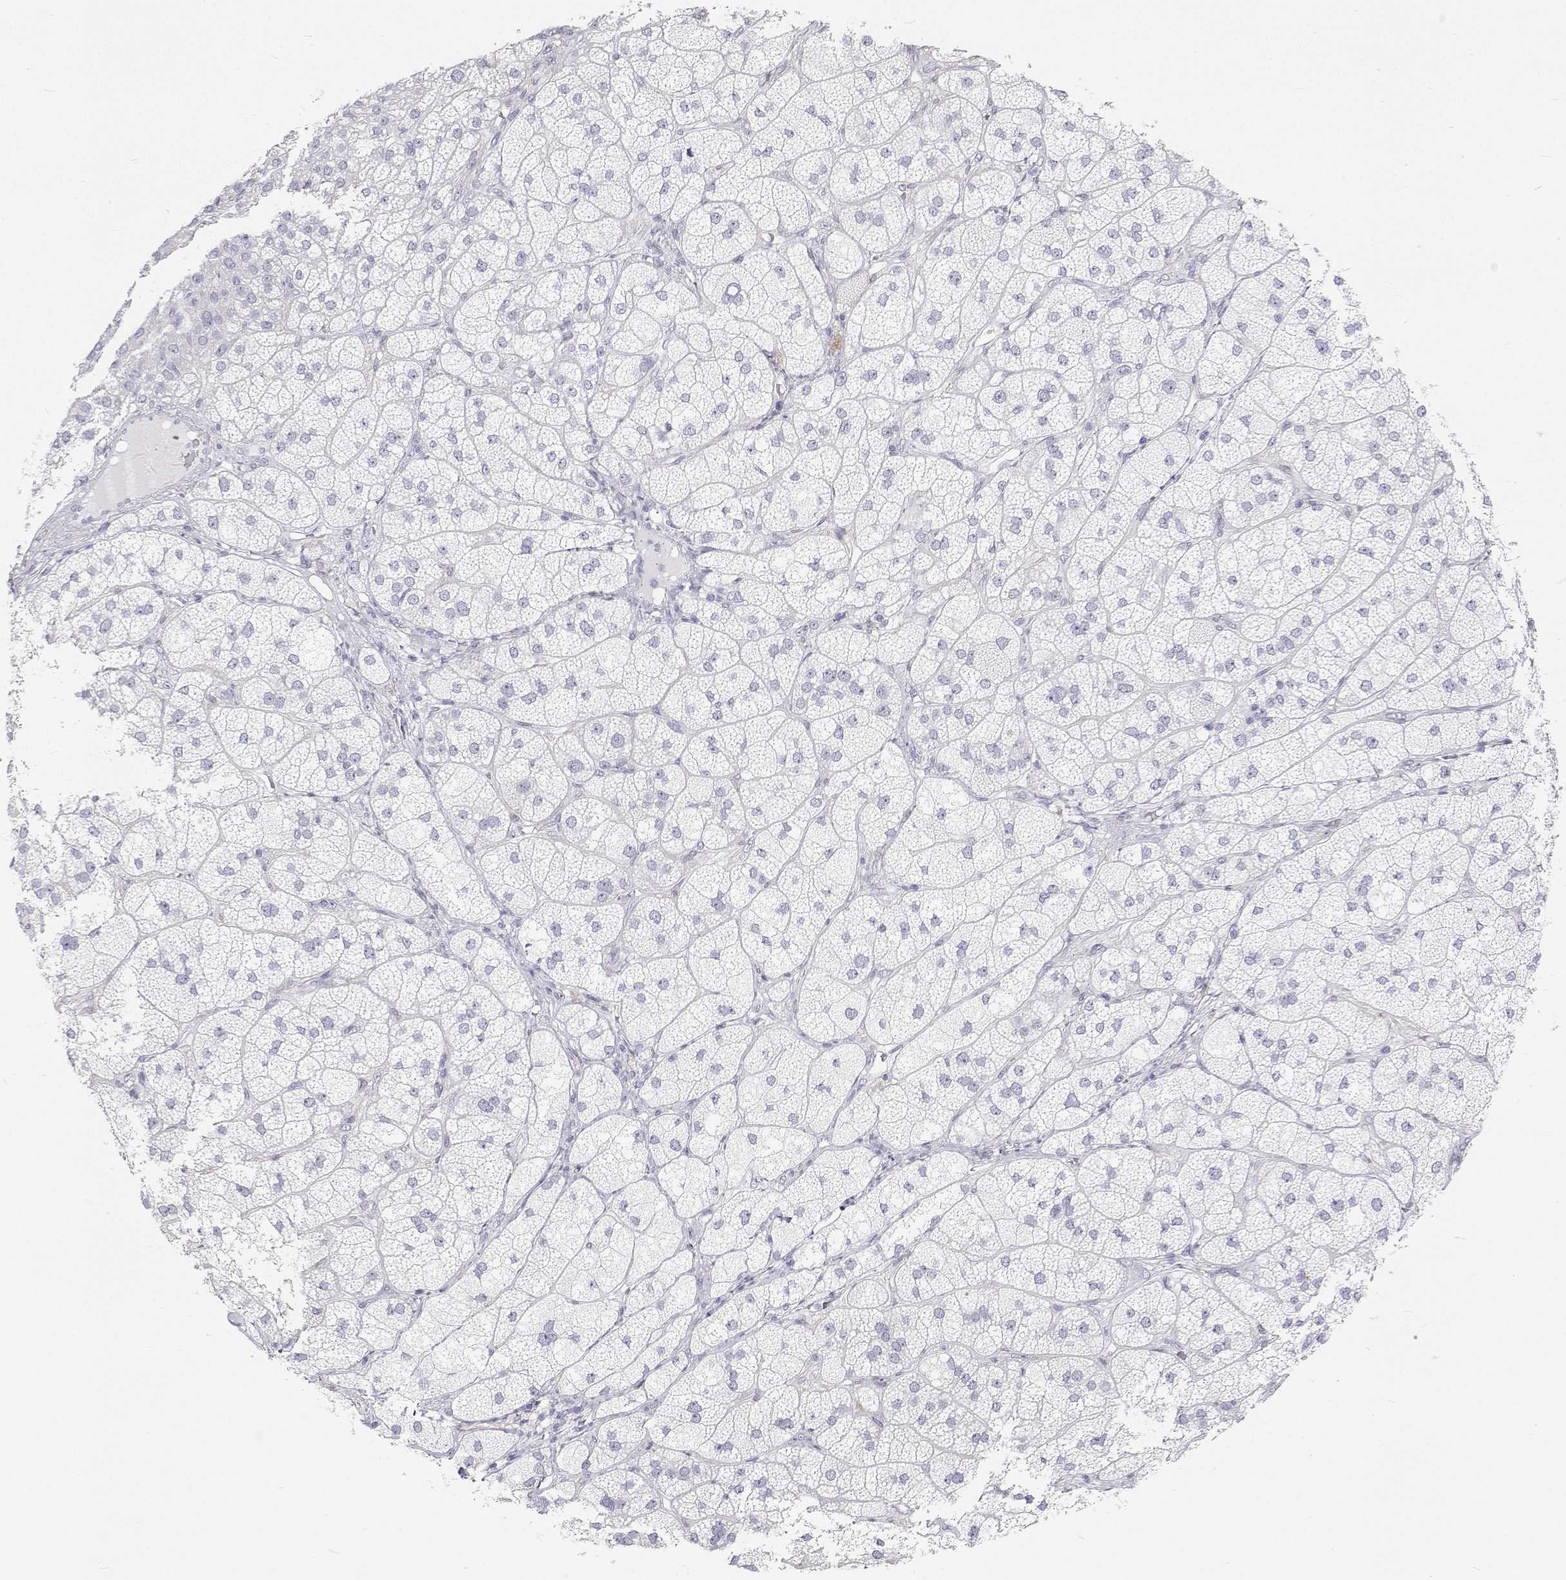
{"staining": {"intensity": "negative", "quantity": "none", "location": "none"}, "tissue": "adrenal gland", "cell_type": "Glandular cells", "image_type": "normal", "snomed": [{"axis": "morphology", "description": "Normal tissue, NOS"}, {"axis": "topography", "description": "Adrenal gland"}], "caption": "Human adrenal gland stained for a protein using immunohistochemistry shows no positivity in glandular cells.", "gene": "TTN", "patient": {"sex": "female", "age": 60}}